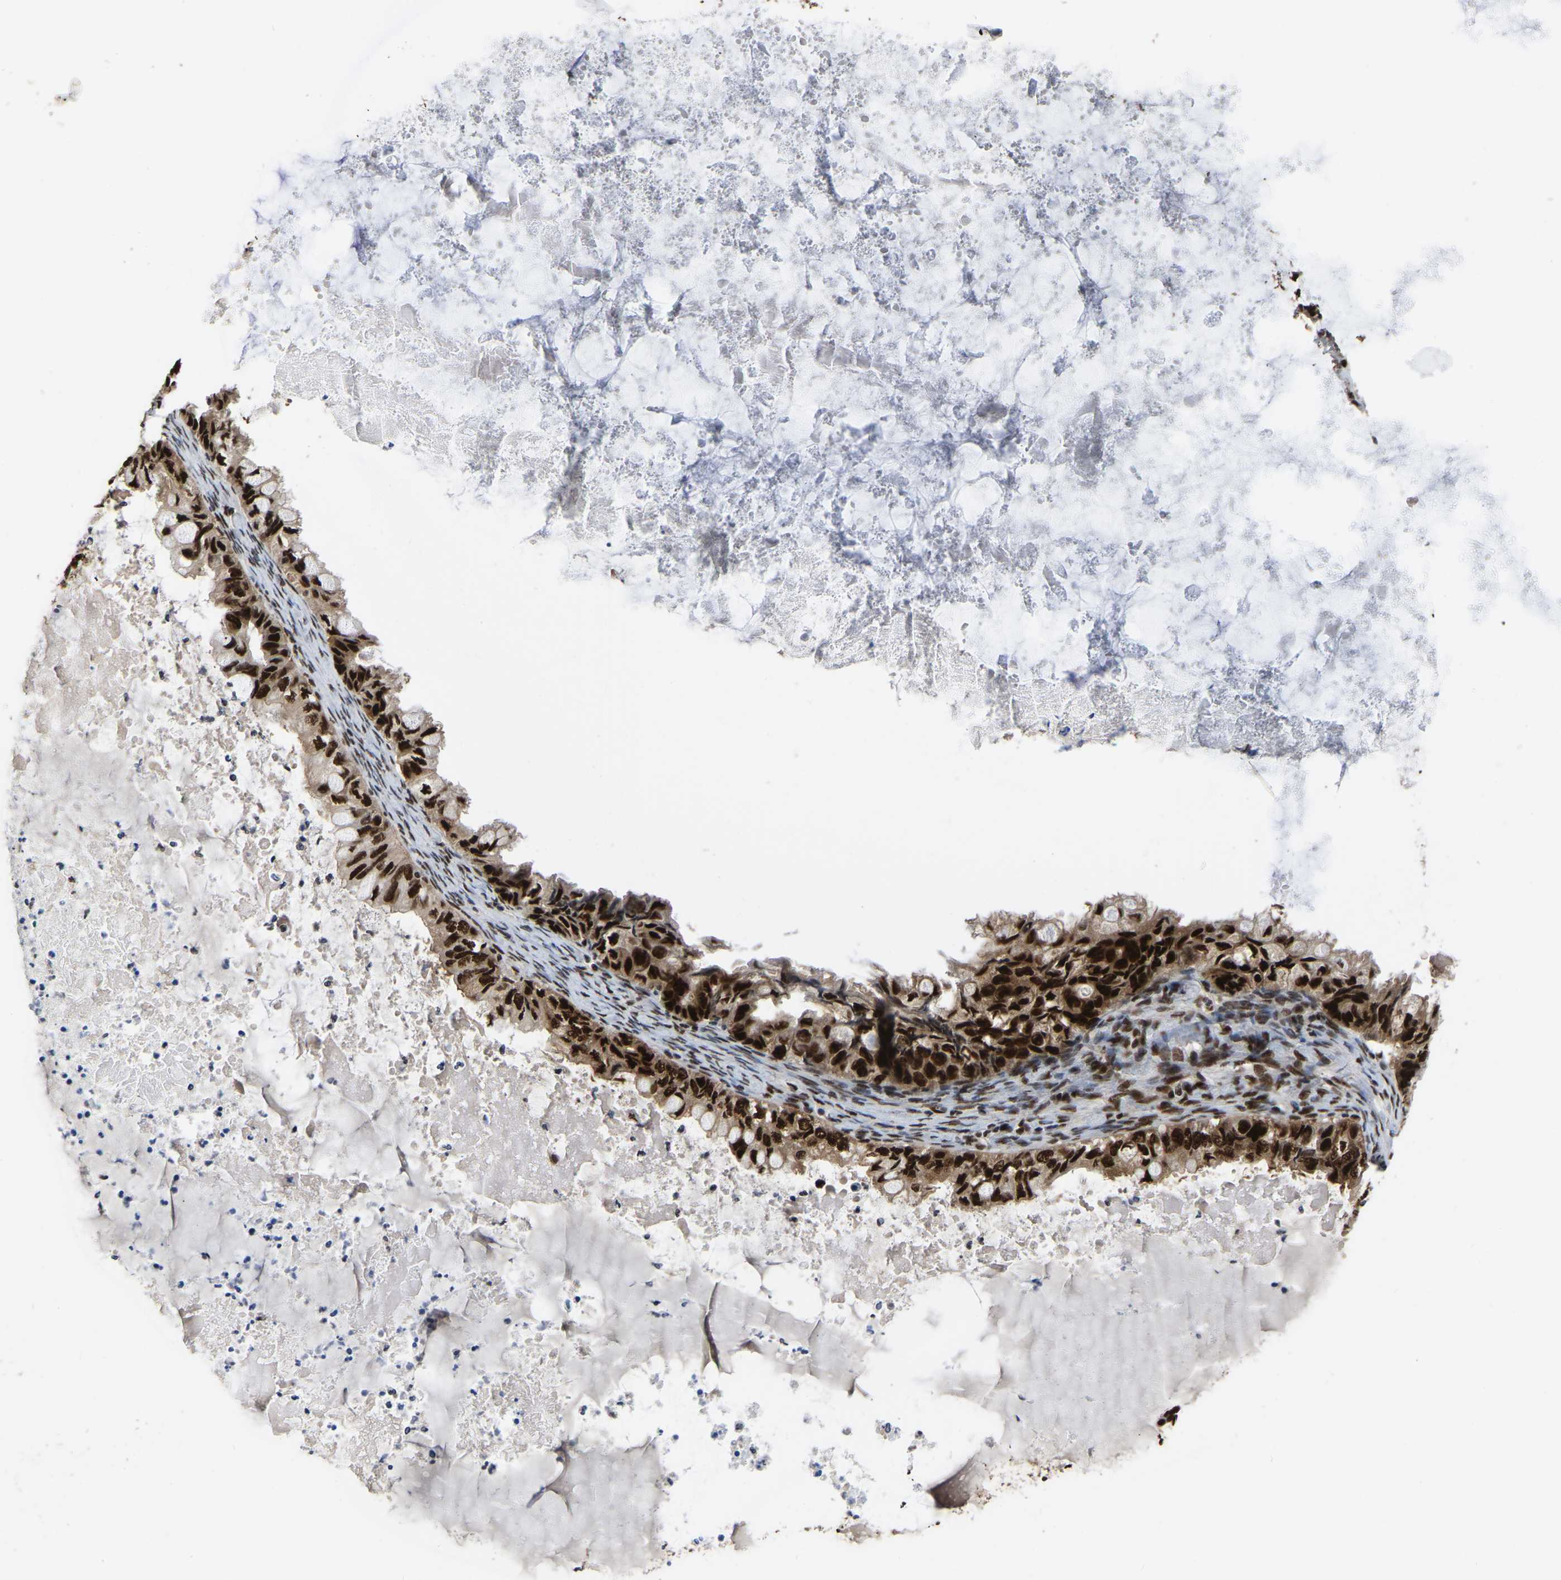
{"staining": {"intensity": "strong", "quantity": ">75%", "location": "nuclear"}, "tissue": "ovarian cancer", "cell_type": "Tumor cells", "image_type": "cancer", "snomed": [{"axis": "morphology", "description": "Cystadenocarcinoma, mucinous, NOS"}, {"axis": "topography", "description": "Ovary"}], "caption": "Protein positivity by IHC exhibits strong nuclear positivity in about >75% of tumor cells in mucinous cystadenocarcinoma (ovarian). The protein of interest is stained brown, and the nuclei are stained in blue (DAB (3,3'-diaminobenzidine) IHC with brightfield microscopy, high magnification).", "gene": "TBL1XR1", "patient": {"sex": "female", "age": 80}}